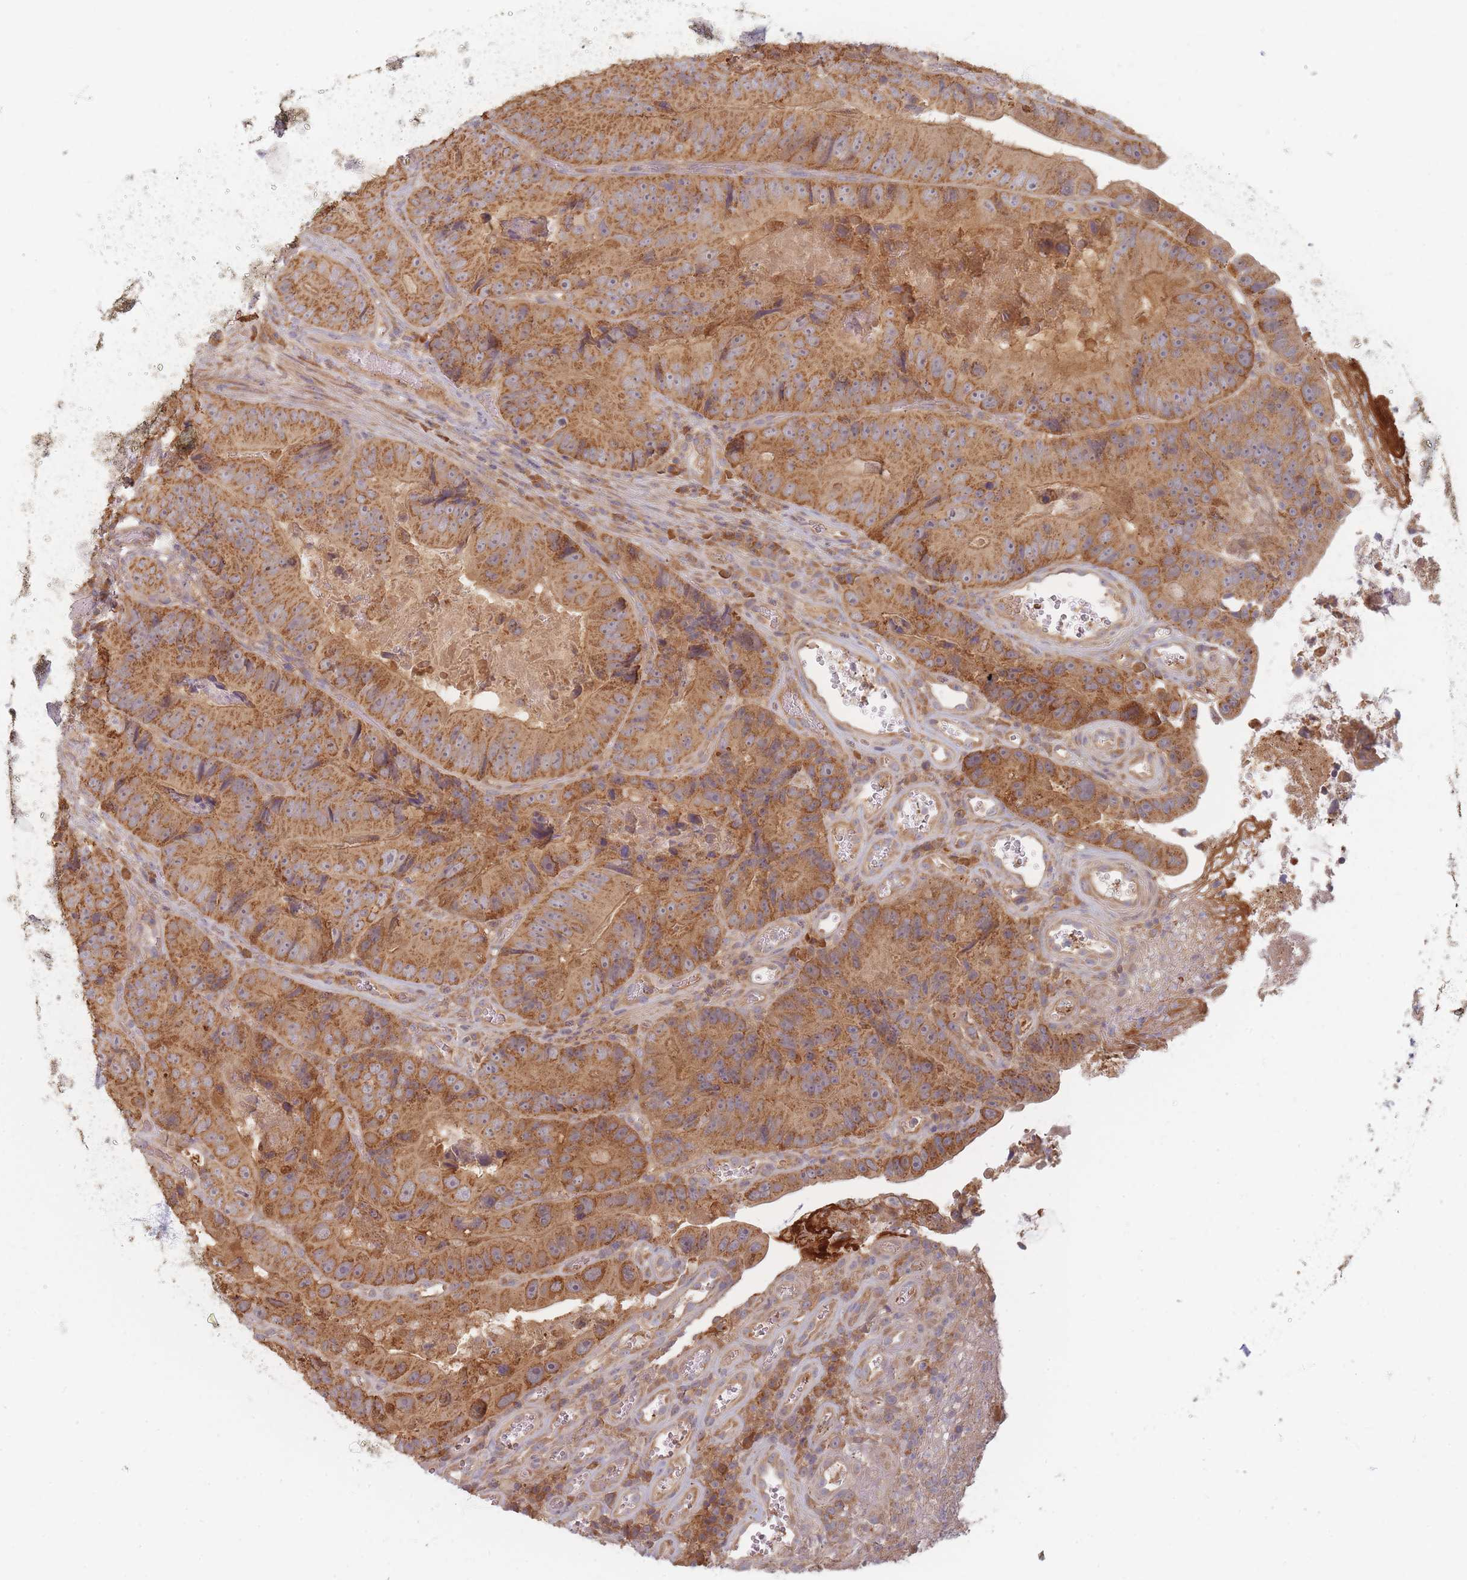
{"staining": {"intensity": "moderate", "quantity": ">75%", "location": "cytoplasmic/membranous"}, "tissue": "colorectal cancer", "cell_type": "Tumor cells", "image_type": "cancer", "snomed": [{"axis": "morphology", "description": "Adenocarcinoma, NOS"}, {"axis": "topography", "description": "Colon"}], "caption": "Brown immunohistochemical staining in human colorectal cancer (adenocarcinoma) demonstrates moderate cytoplasmic/membranous positivity in approximately >75% of tumor cells.", "gene": "SLC35F3", "patient": {"sex": "female", "age": 86}}